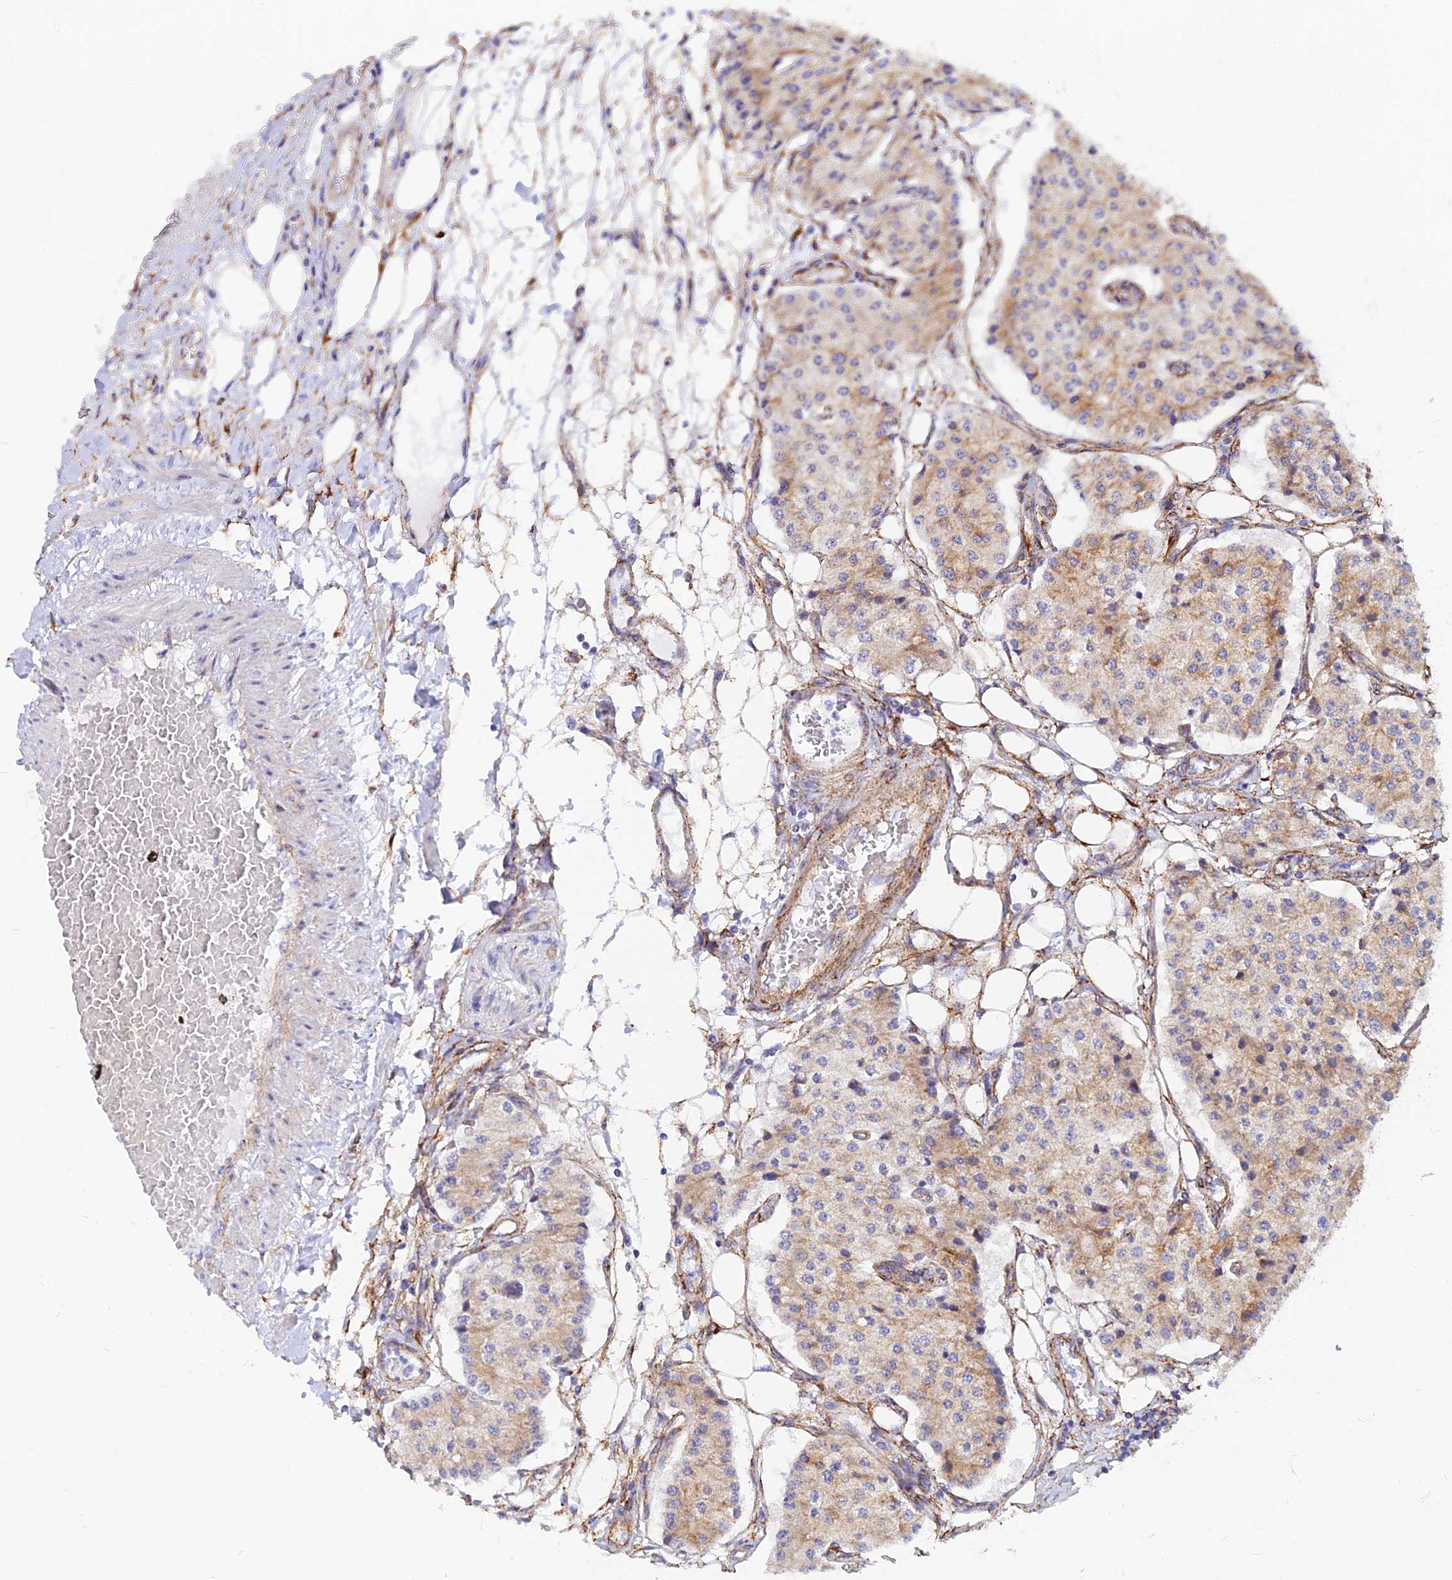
{"staining": {"intensity": "weak", "quantity": "25%-75%", "location": "cytoplasmic/membranous"}, "tissue": "carcinoid", "cell_type": "Tumor cells", "image_type": "cancer", "snomed": [{"axis": "morphology", "description": "Carcinoid, malignant, NOS"}, {"axis": "topography", "description": "Colon"}], "caption": "Immunohistochemical staining of human carcinoid (malignant) reveals low levels of weak cytoplasmic/membranous protein expression in about 25%-75% of tumor cells.", "gene": "VSTM2L", "patient": {"sex": "female", "age": 52}}